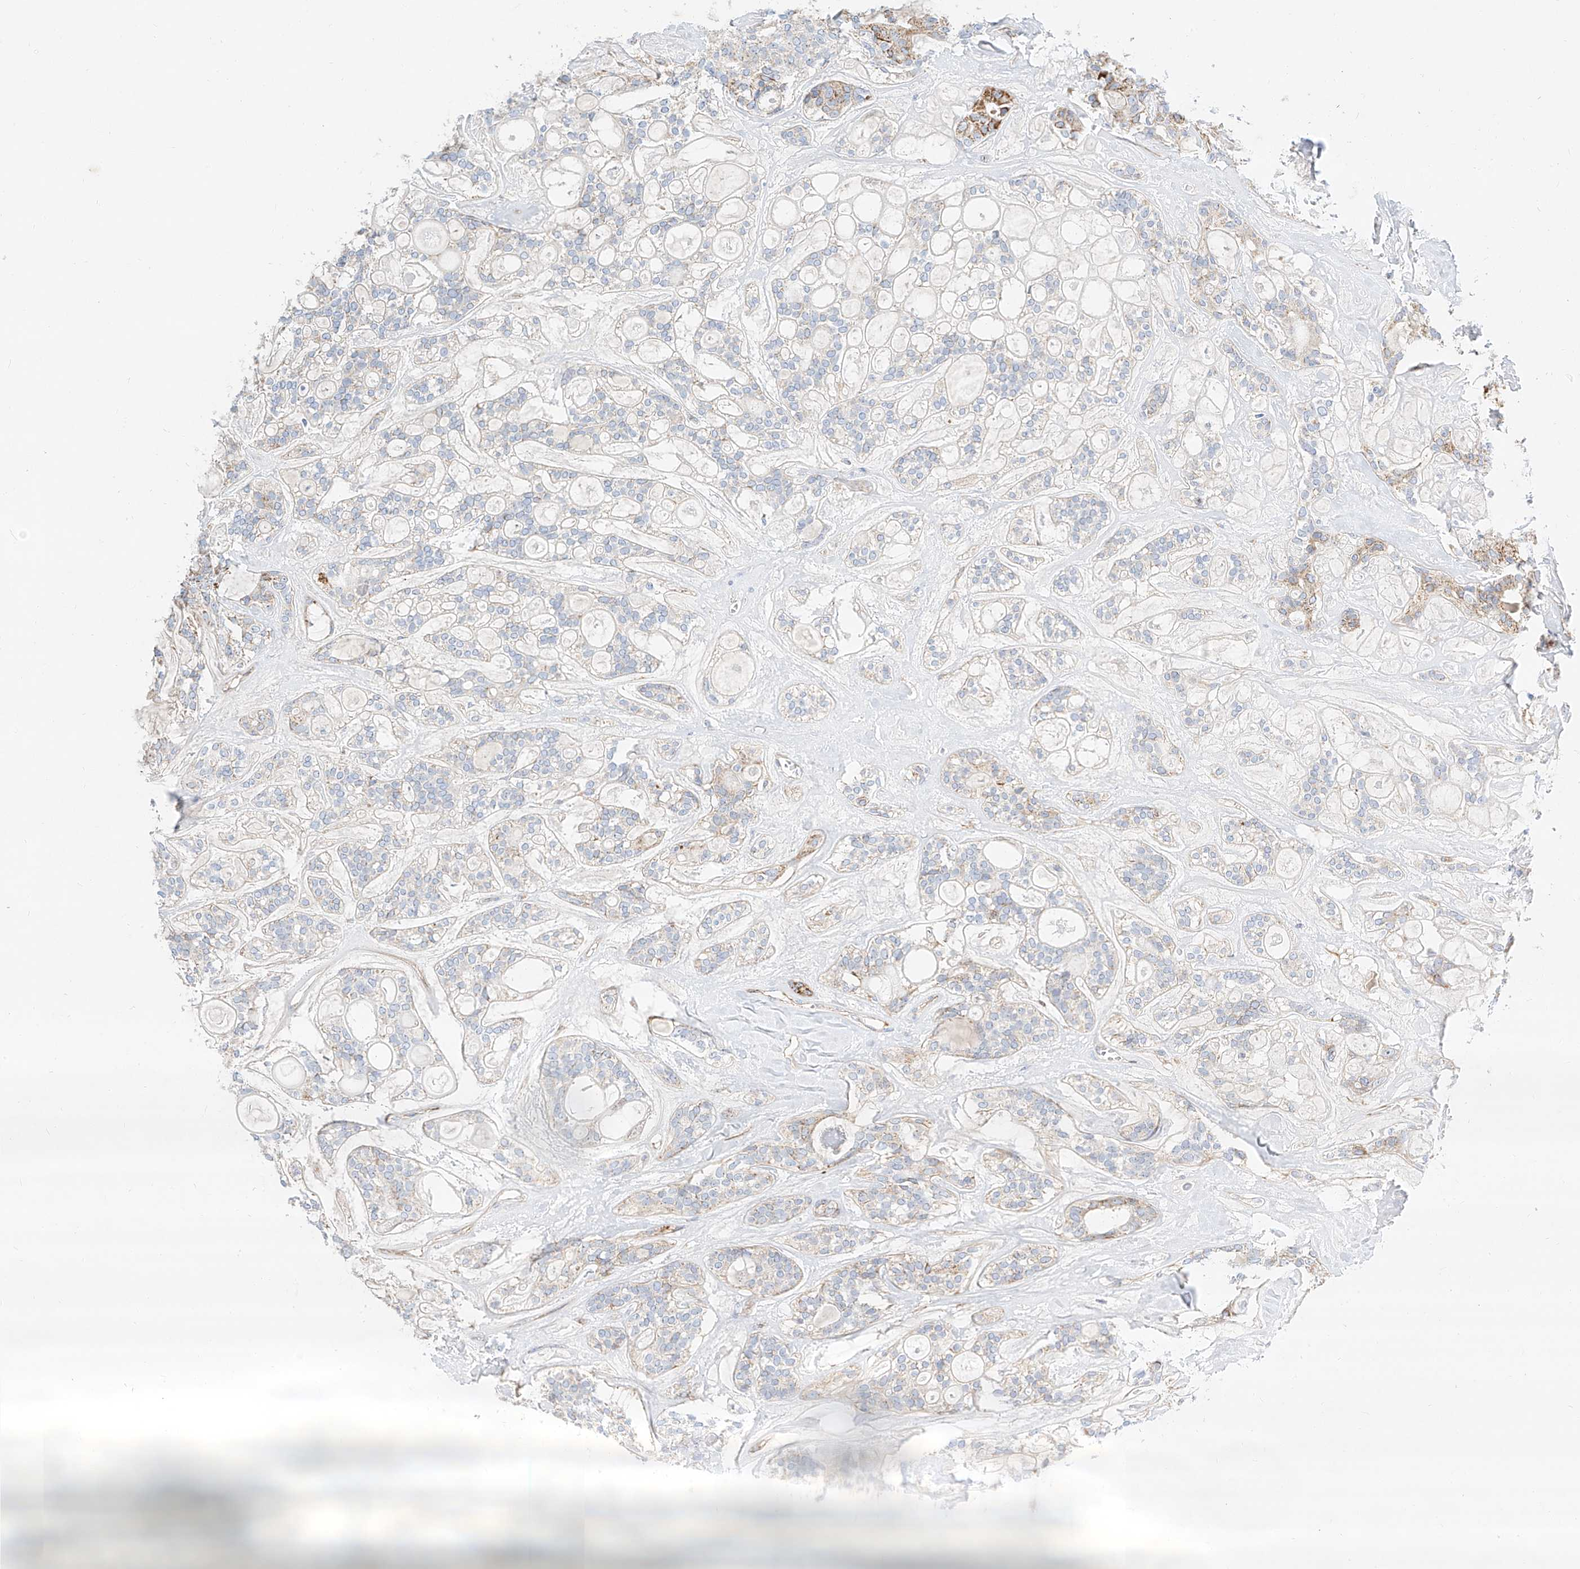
{"staining": {"intensity": "moderate", "quantity": "<25%", "location": "cytoplasmic/membranous"}, "tissue": "head and neck cancer", "cell_type": "Tumor cells", "image_type": "cancer", "snomed": [{"axis": "morphology", "description": "Adenocarcinoma, NOS"}, {"axis": "topography", "description": "Head-Neck"}], "caption": "Immunohistochemical staining of human head and neck cancer (adenocarcinoma) displays low levels of moderate cytoplasmic/membranous positivity in approximately <25% of tumor cells.", "gene": "CST9", "patient": {"sex": "male", "age": 66}}